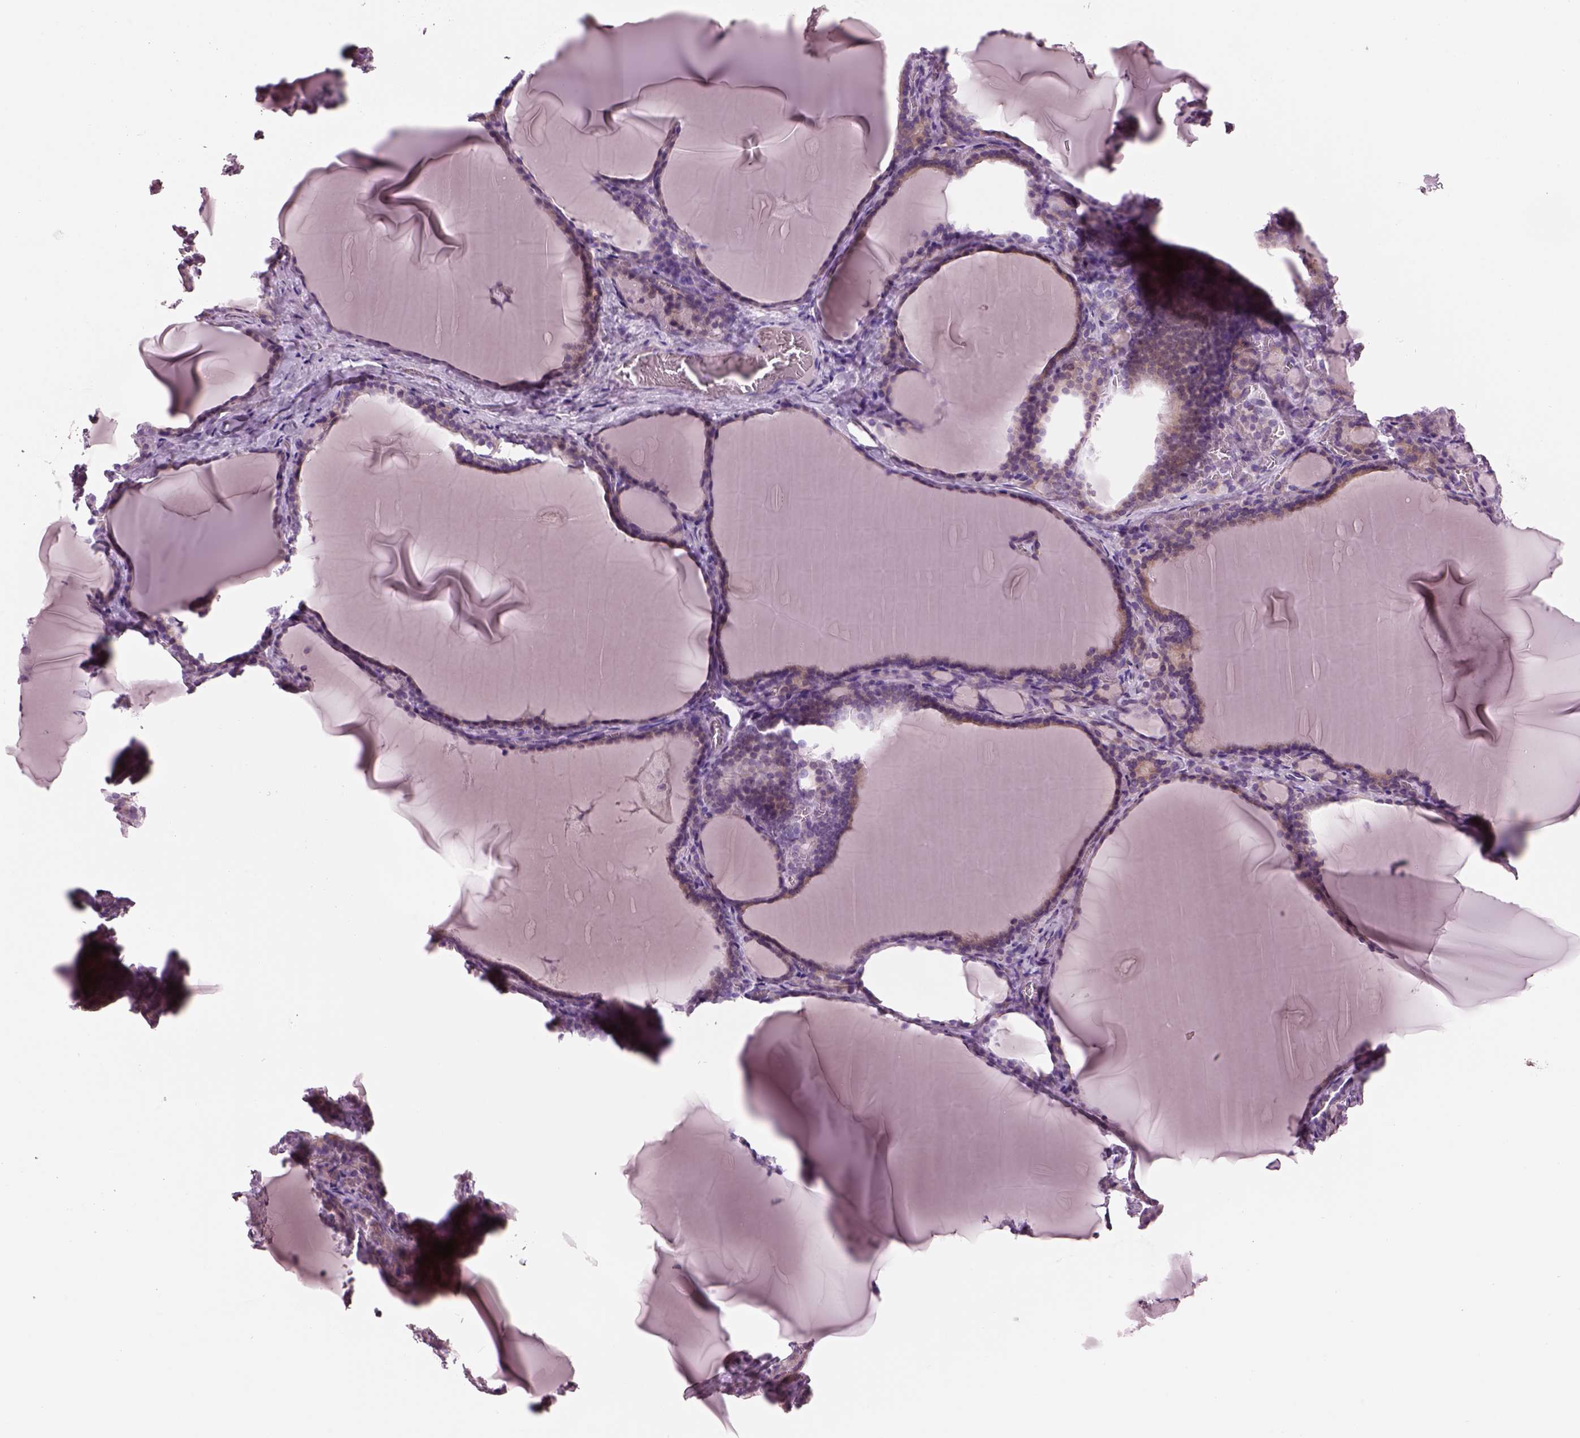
{"staining": {"intensity": "negative", "quantity": "none", "location": "none"}, "tissue": "thyroid gland", "cell_type": "Glandular cells", "image_type": "normal", "snomed": [{"axis": "morphology", "description": "Normal tissue, NOS"}, {"axis": "morphology", "description": "Hyperplasia, NOS"}, {"axis": "topography", "description": "Thyroid gland"}], "caption": "Benign thyroid gland was stained to show a protein in brown. There is no significant staining in glandular cells. (Brightfield microscopy of DAB immunohistochemistry at high magnification).", "gene": "HYDIN", "patient": {"sex": "female", "age": 27}}